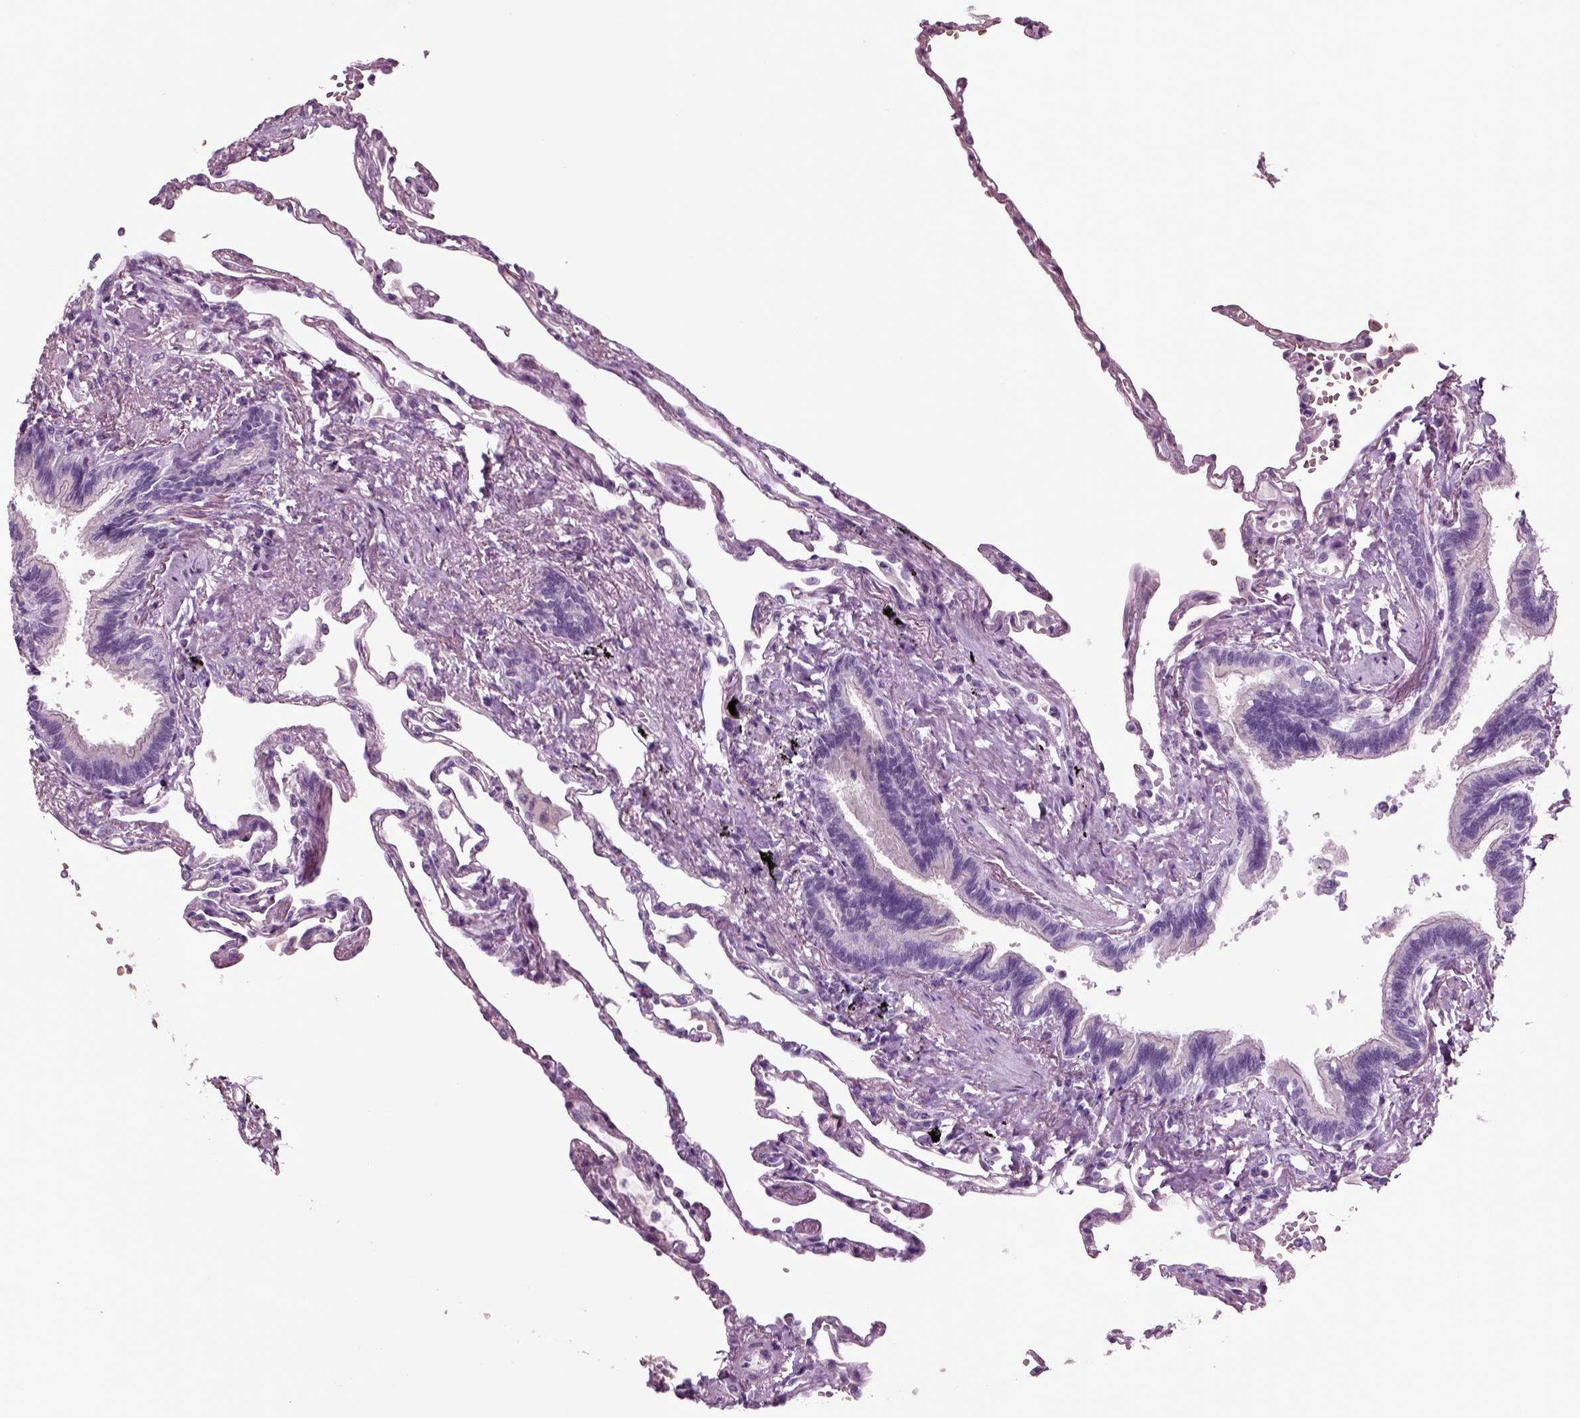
{"staining": {"intensity": "negative", "quantity": "none", "location": "none"}, "tissue": "lung", "cell_type": "Alveolar cells", "image_type": "normal", "snomed": [{"axis": "morphology", "description": "Normal tissue, NOS"}, {"axis": "topography", "description": "Lung"}], "caption": "Immunohistochemical staining of normal human lung reveals no significant positivity in alveolar cells.", "gene": "CHGB", "patient": {"sex": "male", "age": 78}}